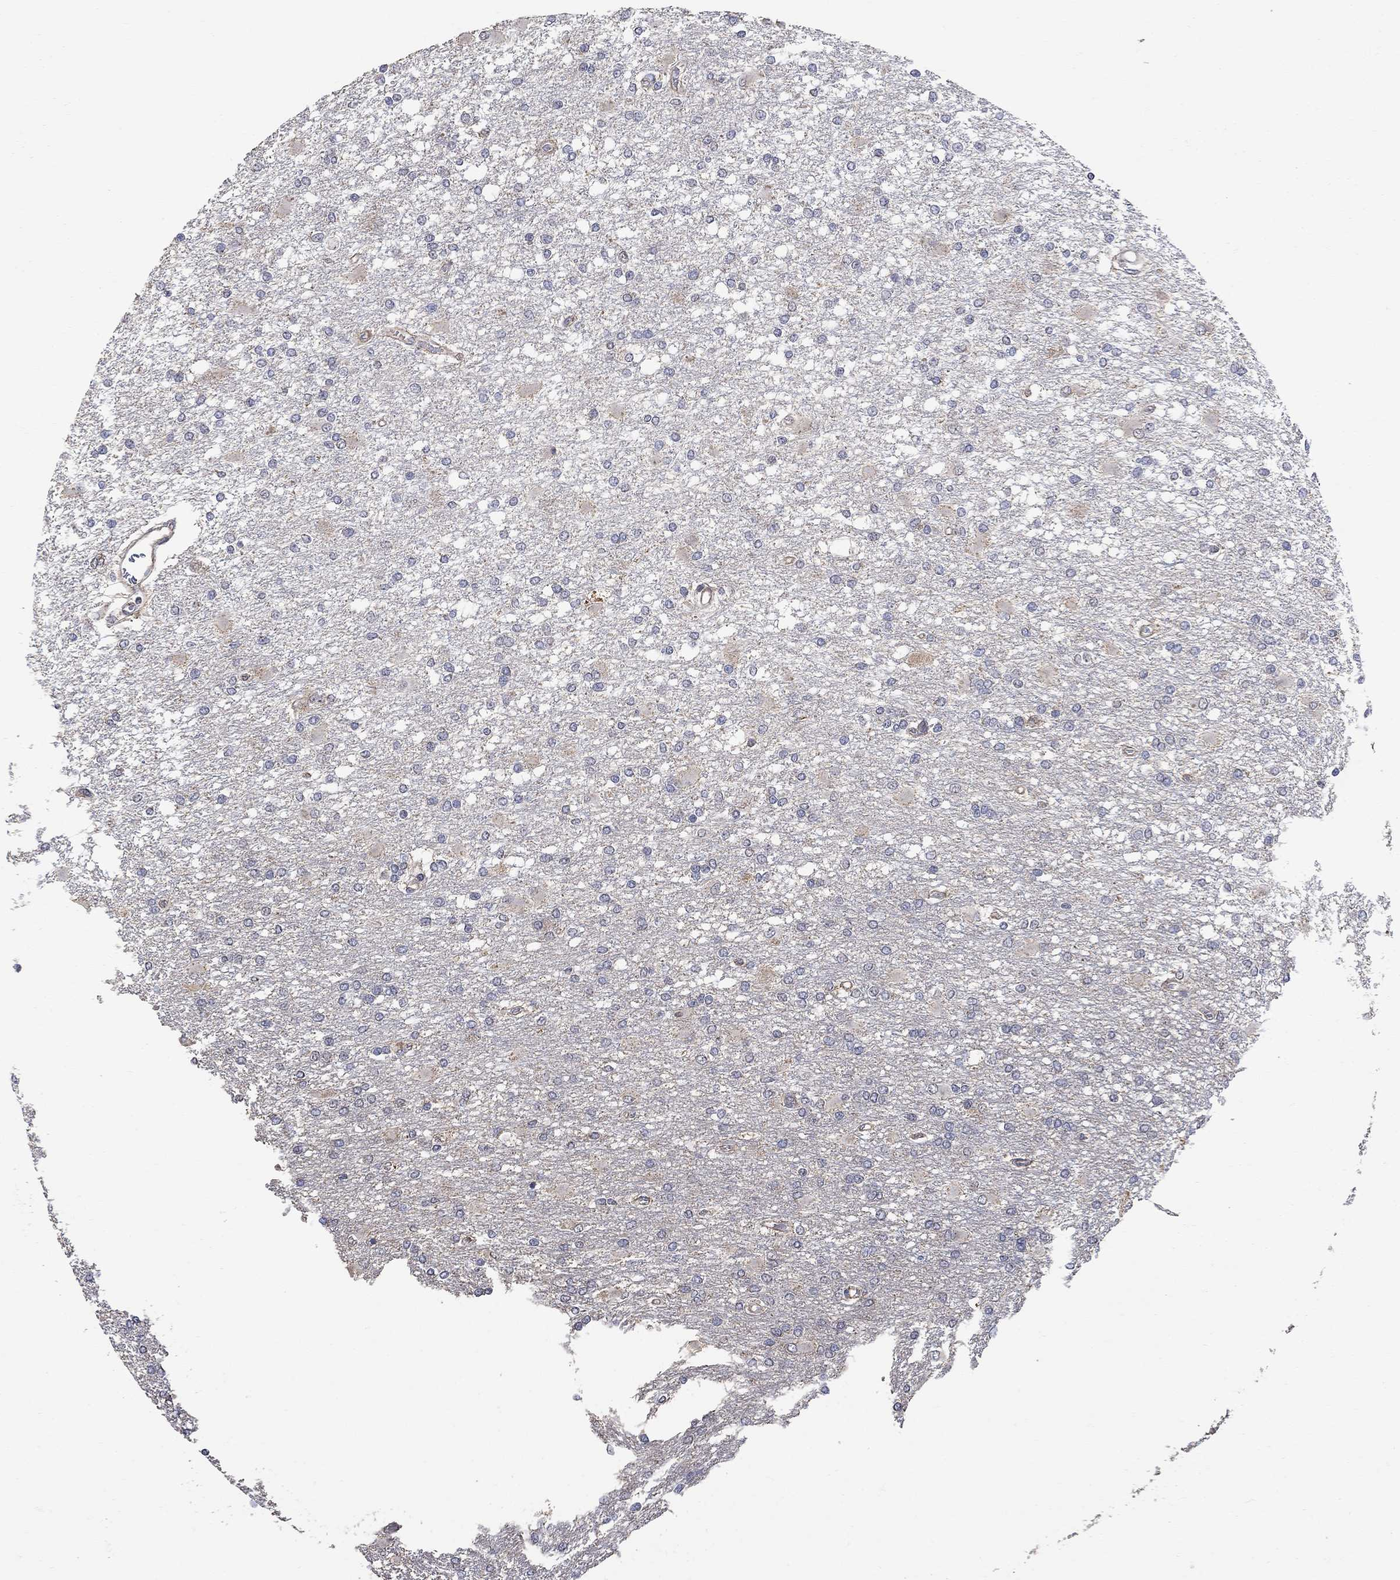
{"staining": {"intensity": "negative", "quantity": "none", "location": "none"}, "tissue": "glioma", "cell_type": "Tumor cells", "image_type": "cancer", "snomed": [{"axis": "morphology", "description": "Glioma, malignant, High grade"}, {"axis": "topography", "description": "Cerebral cortex"}], "caption": "There is no significant positivity in tumor cells of glioma.", "gene": "ANKRA2", "patient": {"sex": "male", "age": 79}}